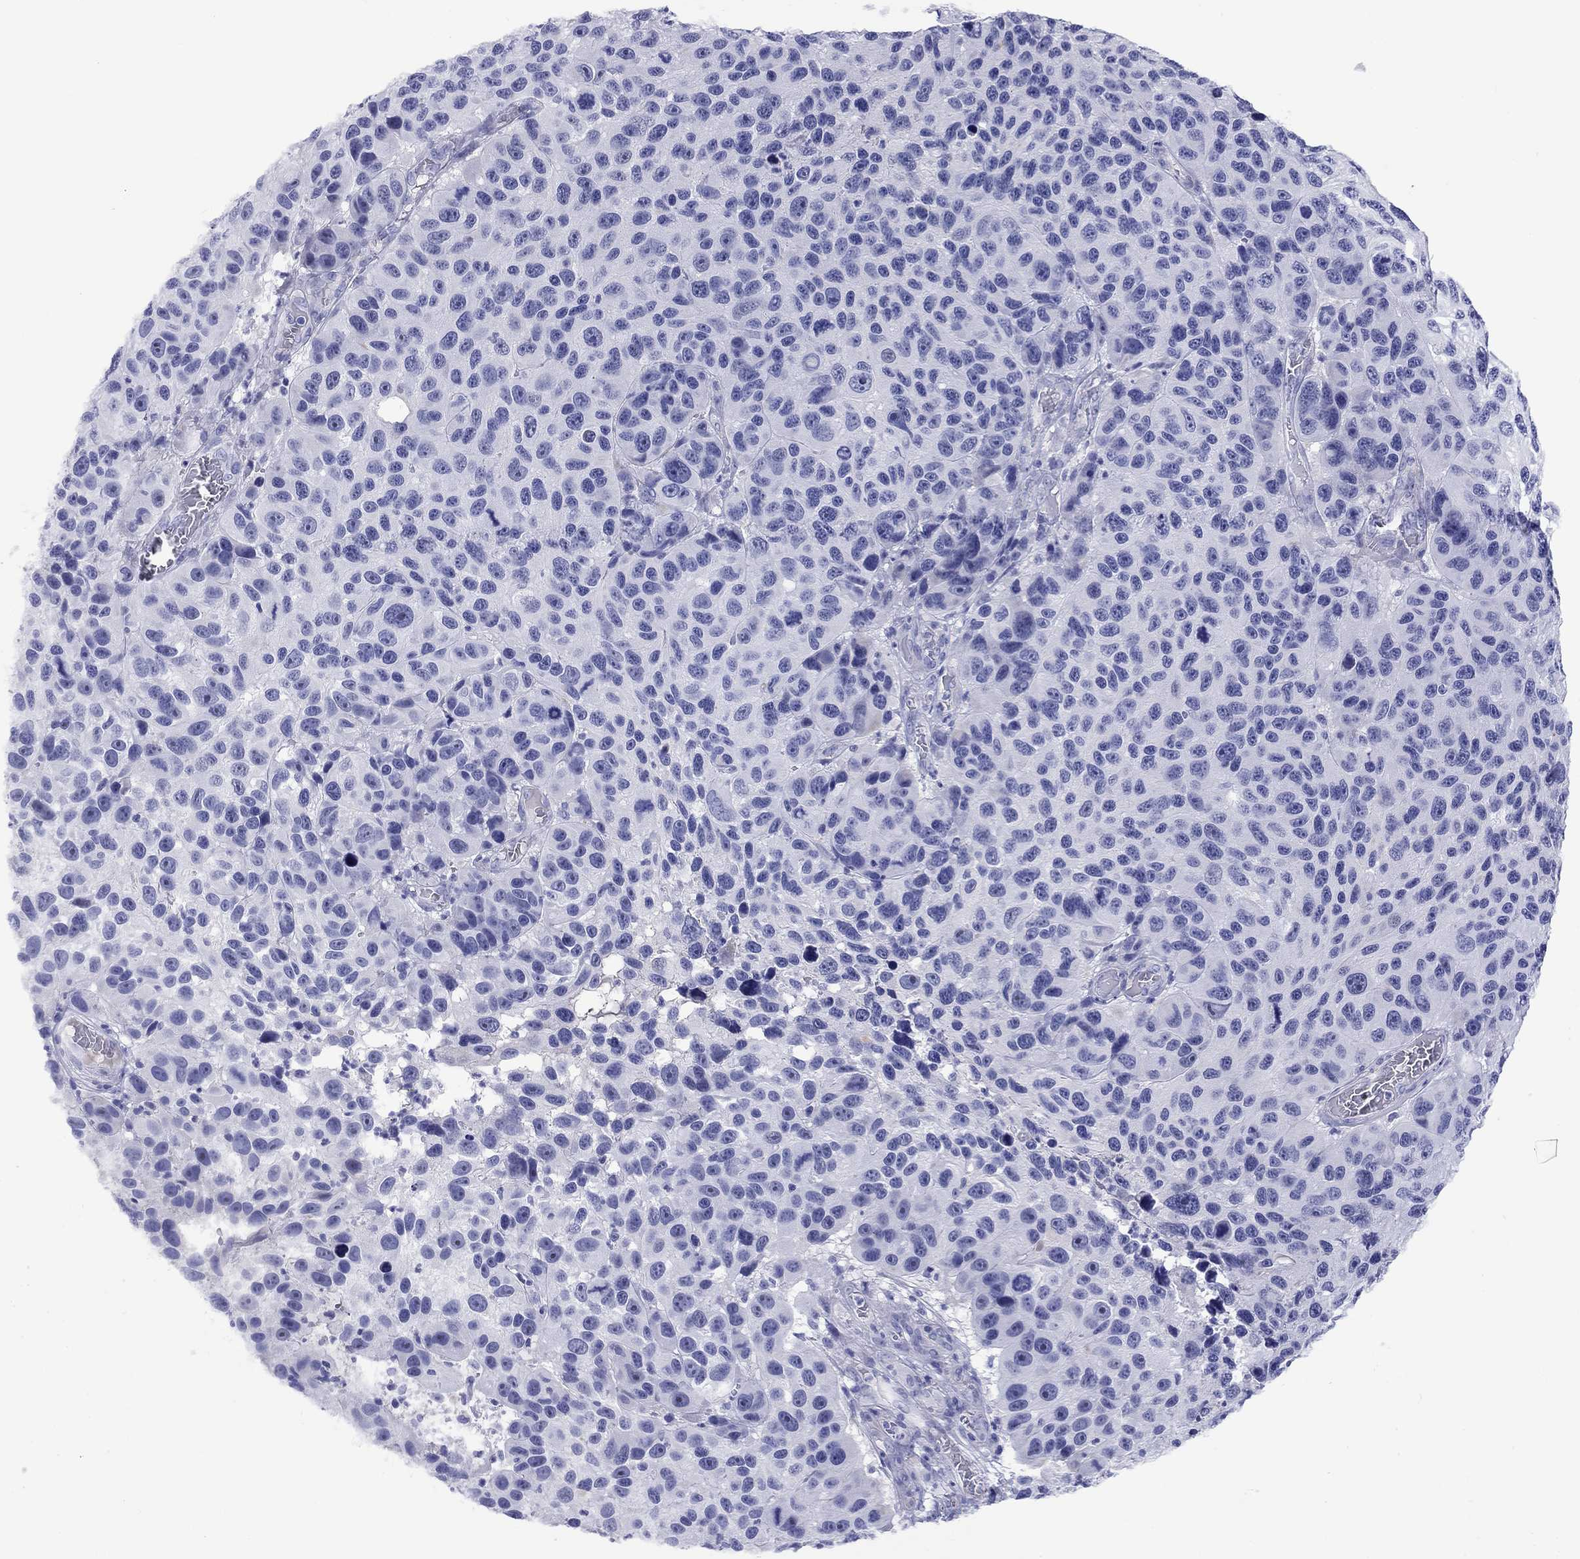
{"staining": {"intensity": "negative", "quantity": "none", "location": "none"}, "tissue": "melanoma", "cell_type": "Tumor cells", "image_type": "cancer", "snomed": [{"axis": "morphology", "description": "Malignant melanoma, NOS"}, {"axis": "topography", "description": "Skin"}], "caption": "High magnification brightfield microscopy of malignant melanoma stained with DAB (brown) and counterstained with hematoxylin (blue): tumor cells show no significant expression.", "gene": "CMYA5", "patient": {"sex": "male", "age": 53}}